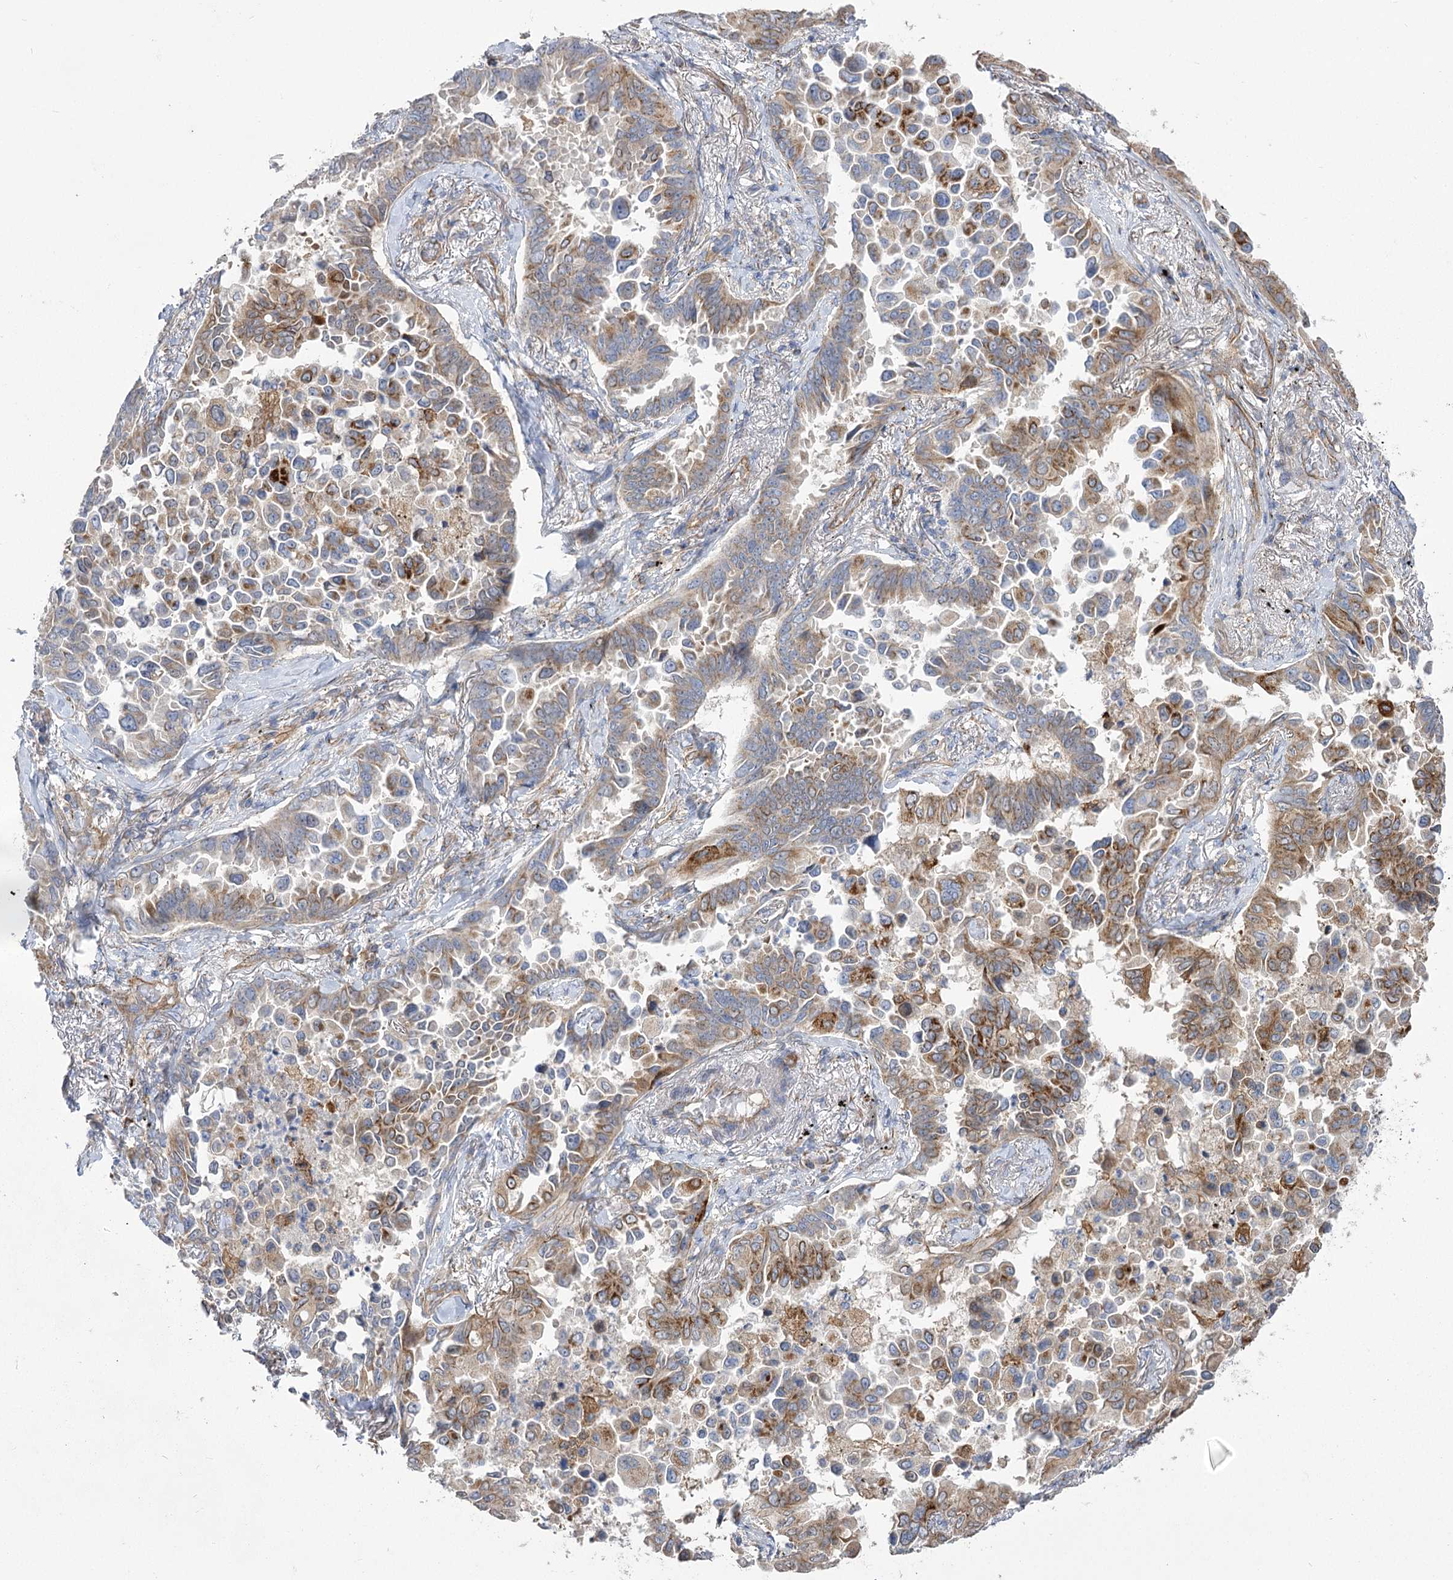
{"staining": {"intensity": "moderate", "quantity": "25%-75%", "location": "cytoplasmic/membranous"}, "tissue": "lung cancer", "cell_type": "Tumor cells", "image_type": "cancer", "snomed": [{"axis": "morphology", "description": "Adenocarcinoma, NOS"}, {"axis": "topography", "description": "Lung"}], "caption": "A medium amount of moderate cytoplasmic/membranous expression is present in approximately 25%-75% of tumor cells in lung adenocarcinoma tissue.", "gene": "RMDN2", "patient": {"sex": "female", "age": 67}}